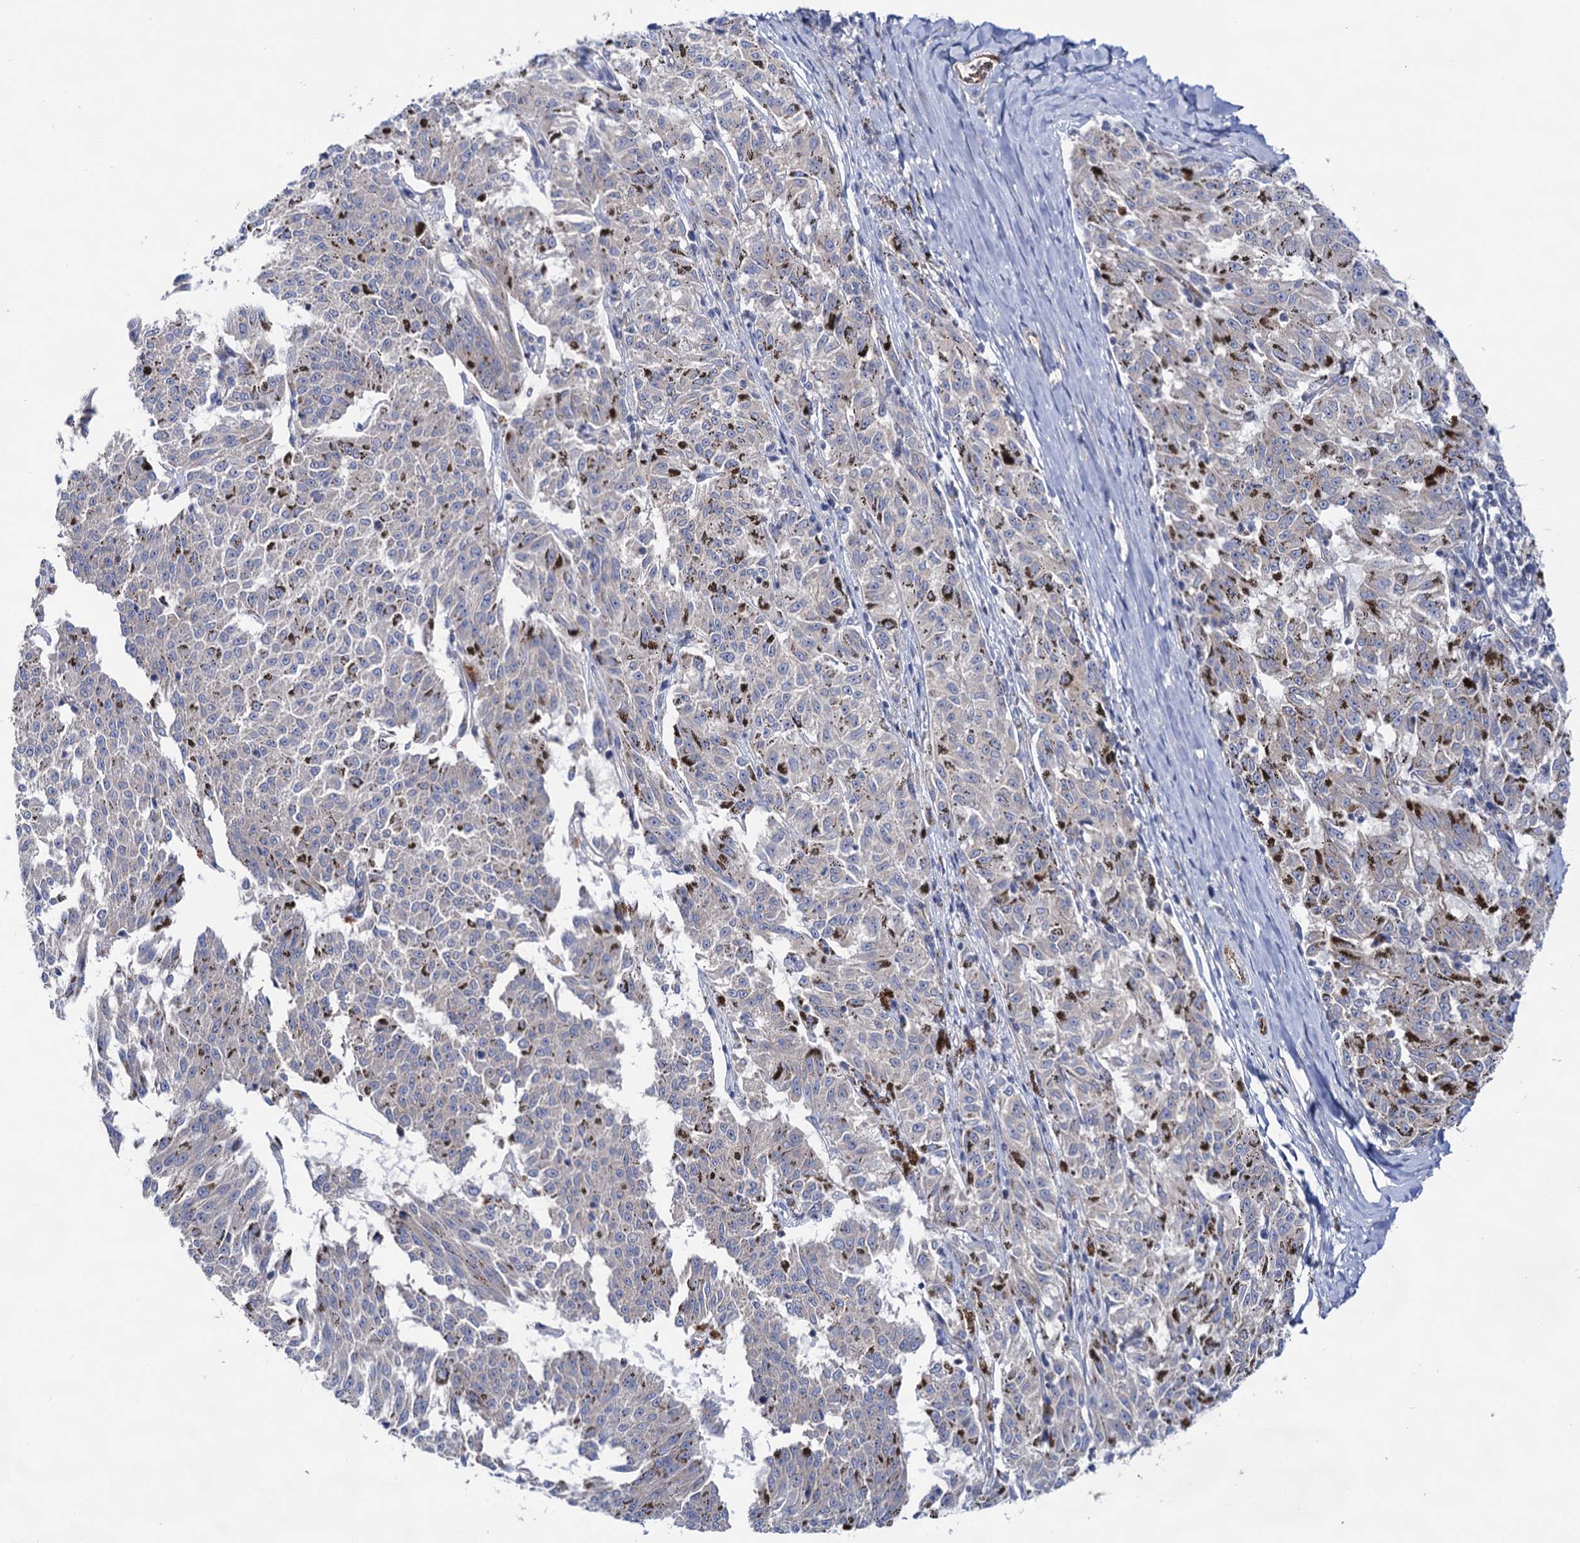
{"staining": {"intensity": "negative", "quantity": "none", "location": "none"}, "tissue": "melanoma", "cell_type": "Tumor cells", "image_type": "cancer", "snomed": [{"axis": "morphology", "description": "Malignant melanoma, NOS"}, {"axis": "topography", "description": "Skin"}], "caption": "Malignant melanoma was stained to show a protein in brown. There is no significant expression in tumor cells.", "gene": "ABLIM1", "patient": {"sex": "female", "age": 72}}